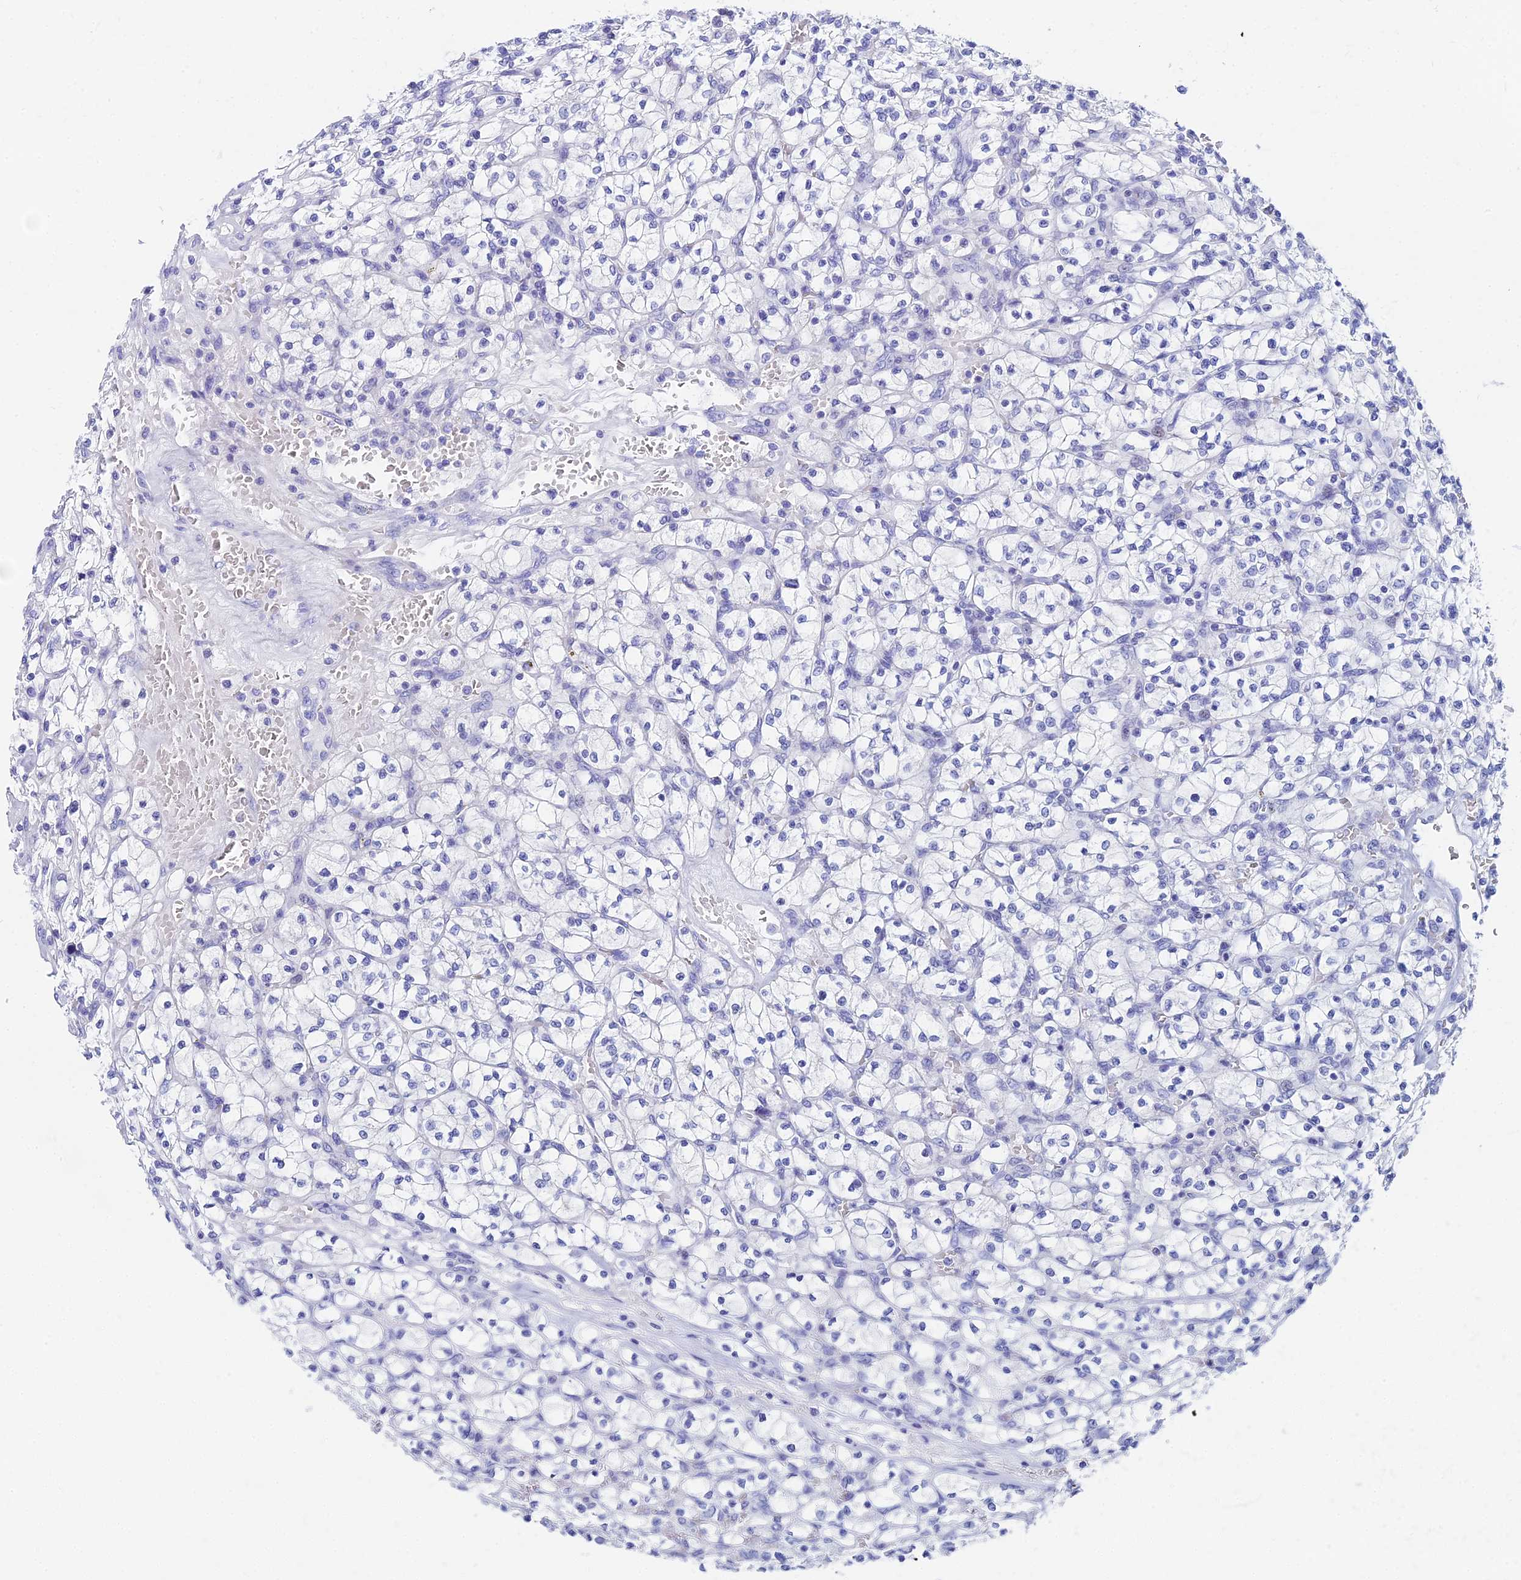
{"staining": {"intensity": "negative", "quantity": "none", "location": "none"}, "tissue": "renal cancer", "cell_type": "Tumor cells", "image_type": "cancer", "snomed": [{"axis": "morphology", "description": "Adenocarcinoma, NOS"}, {"axis": "topography", "description": "Kidney"}], "caption": "IHC histopathology image of neoplastic tissue: human renal cancer stained with DAB reveals no significant protein positivity in tumor cells.", "gene": "HSPA1L", "patient": {"sex": "female", "age": 64}}